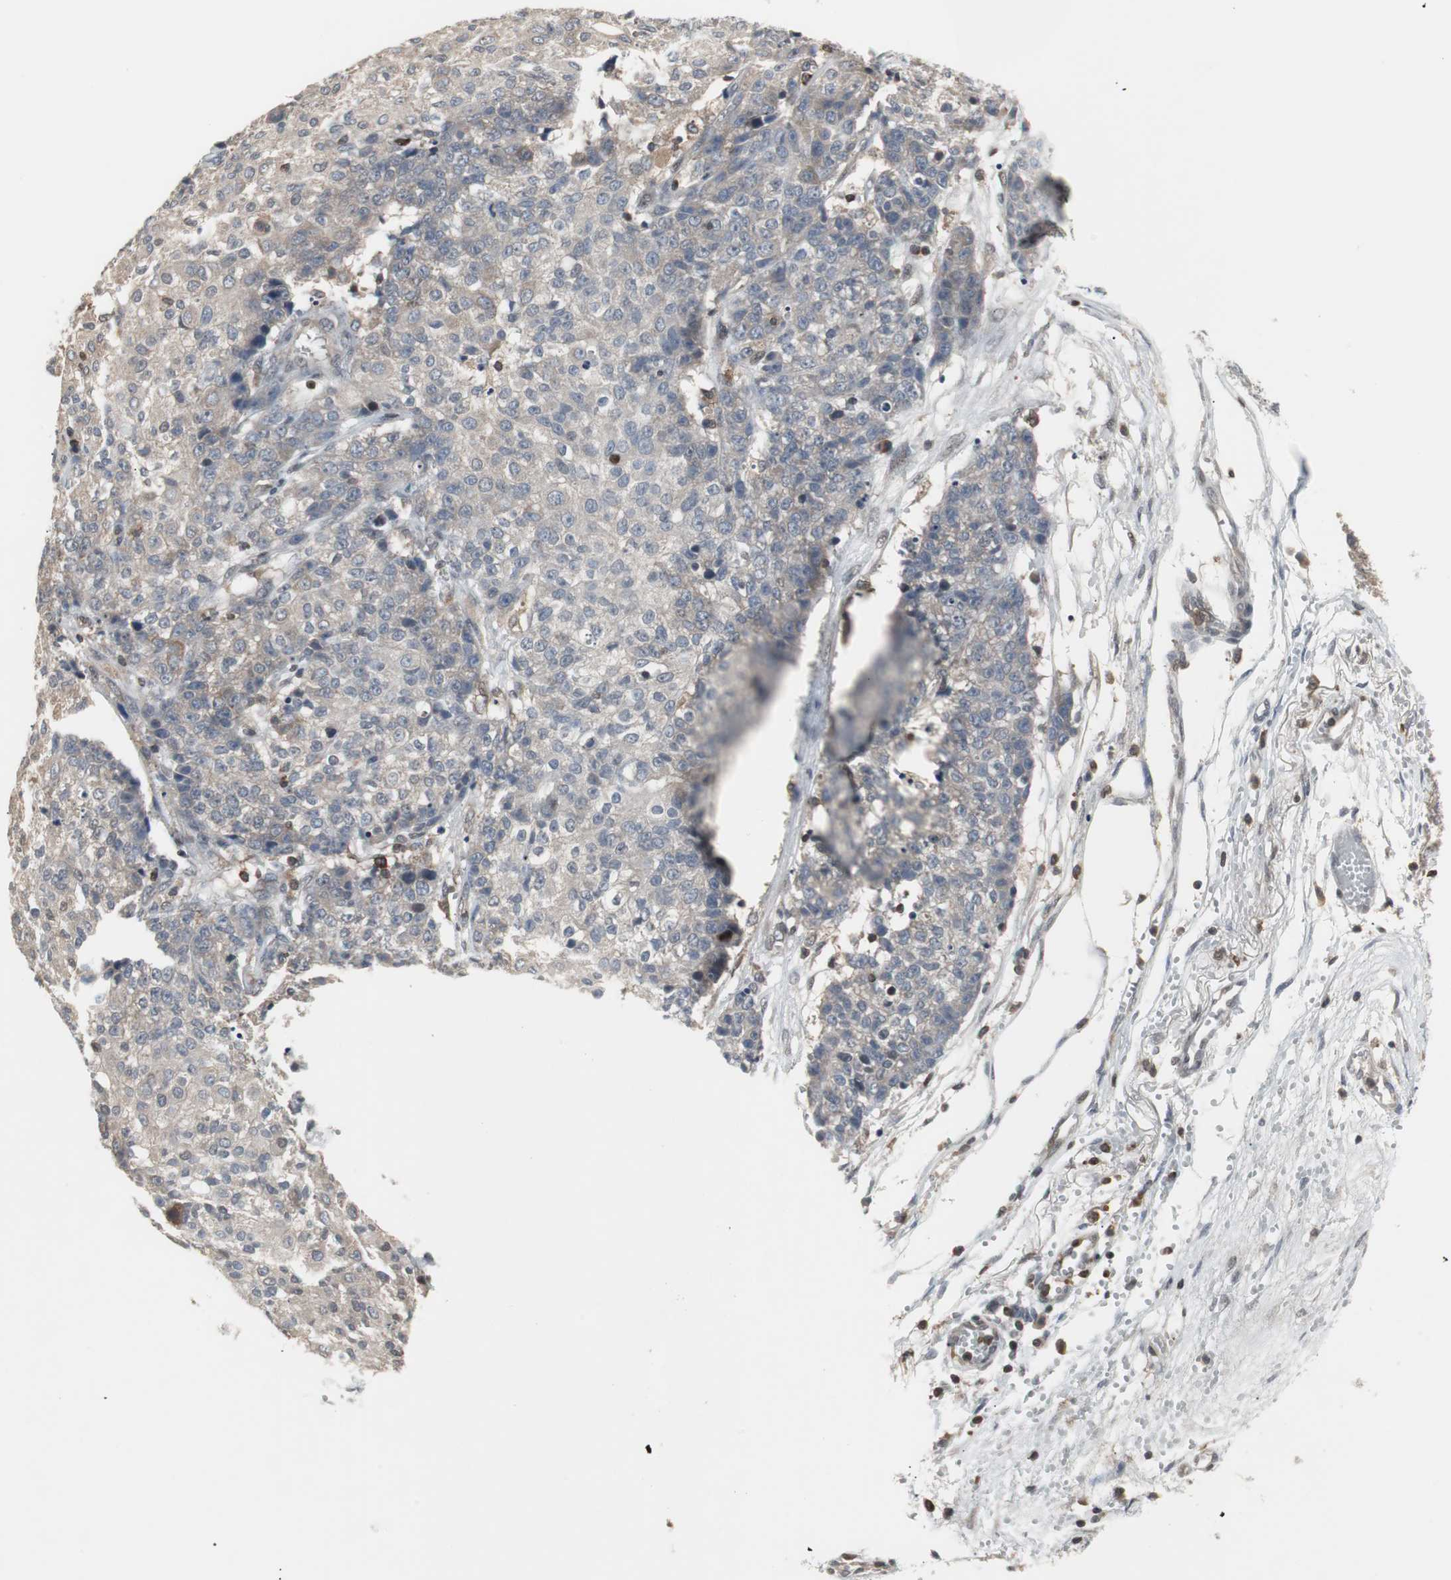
{"staining": {"intensity": "moderate", "quantity": "<25%", "location": "cytoplasmic/membranous,nuclear"}, "tissue": "ovarian cancer", "cell_type": "Tumor cells", "image_type": "cancer", "snomed": [{"axis": "morphology", "description": "Carcinoma, endometroid"}, {"axis": "topography", "description": "Ovary"}], "caption": "IHC staining of ovarian endometroid carcinoma, which exhibits low levels of moderate cytoplasmic/membranous and nuclear expression in approximately <25% of tumor cells indicating moderate cytoplasmic/membranous and nuclear protein positivity. The staining was performed using DAB (3,3'-diaminobenzidine) (brown) for protein detection and nuclei were counterstained in hematoxylin (blue).", "gene": "GRK2", "patient": {"sex": "female", "age": 42}}